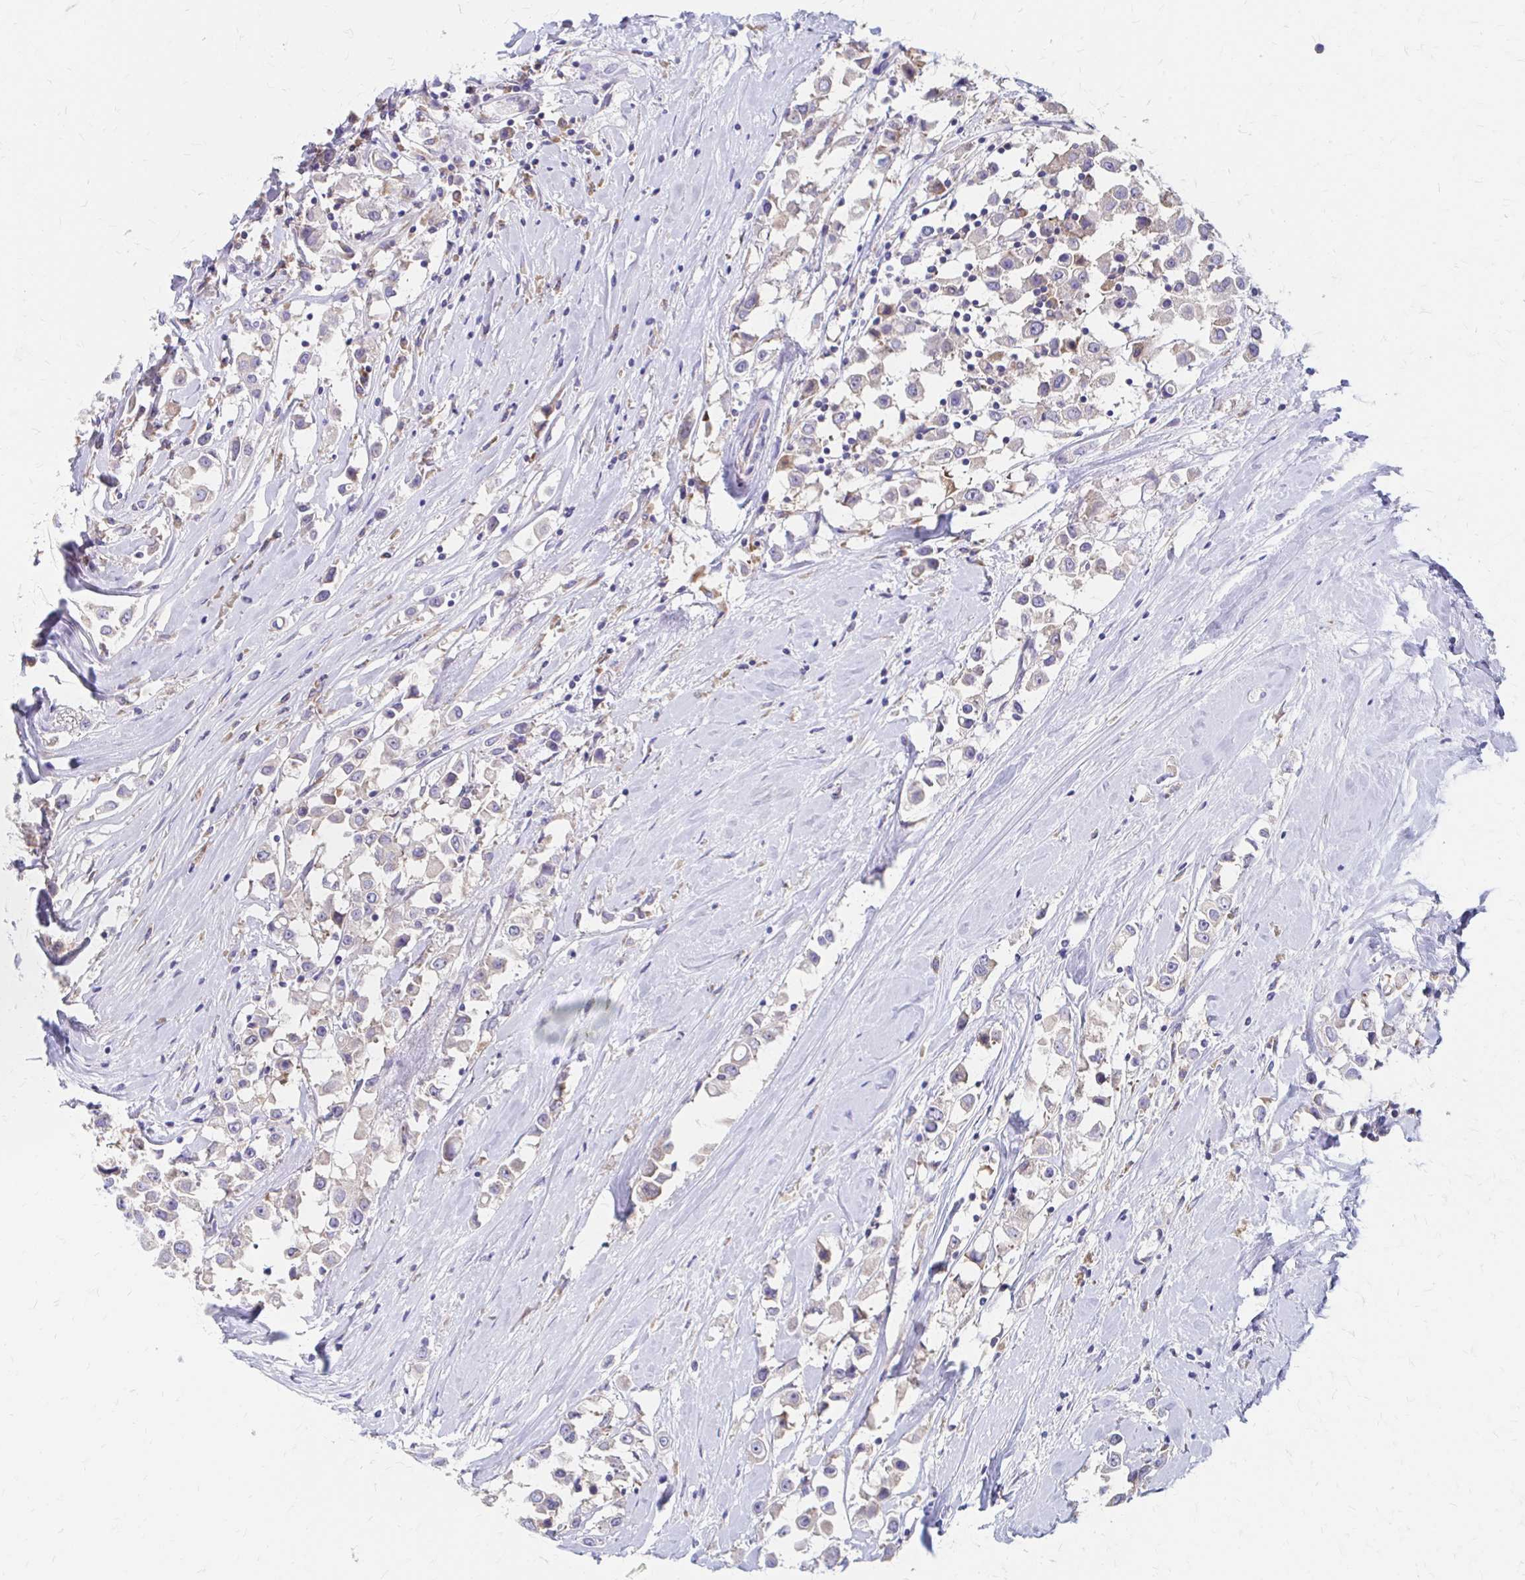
{"staining": {"intensity": "negative", "quantity": "none", "location": "none"}, "tissue": "breast cancer", "cell_type": "Tumor cells", "image_type": "cancer", "snomed": [{"axis": "morphology", "description": "Duct carcinoma"}, {"axis": "topography", "description": "Breast"}], "caption": "Invasive ductal carcinoma (breast) stained for a protein using IHC demonstrates no positivity tumor cells.", "gene": "RPL27A", "patient": {"sex": "female", "age": 61}}